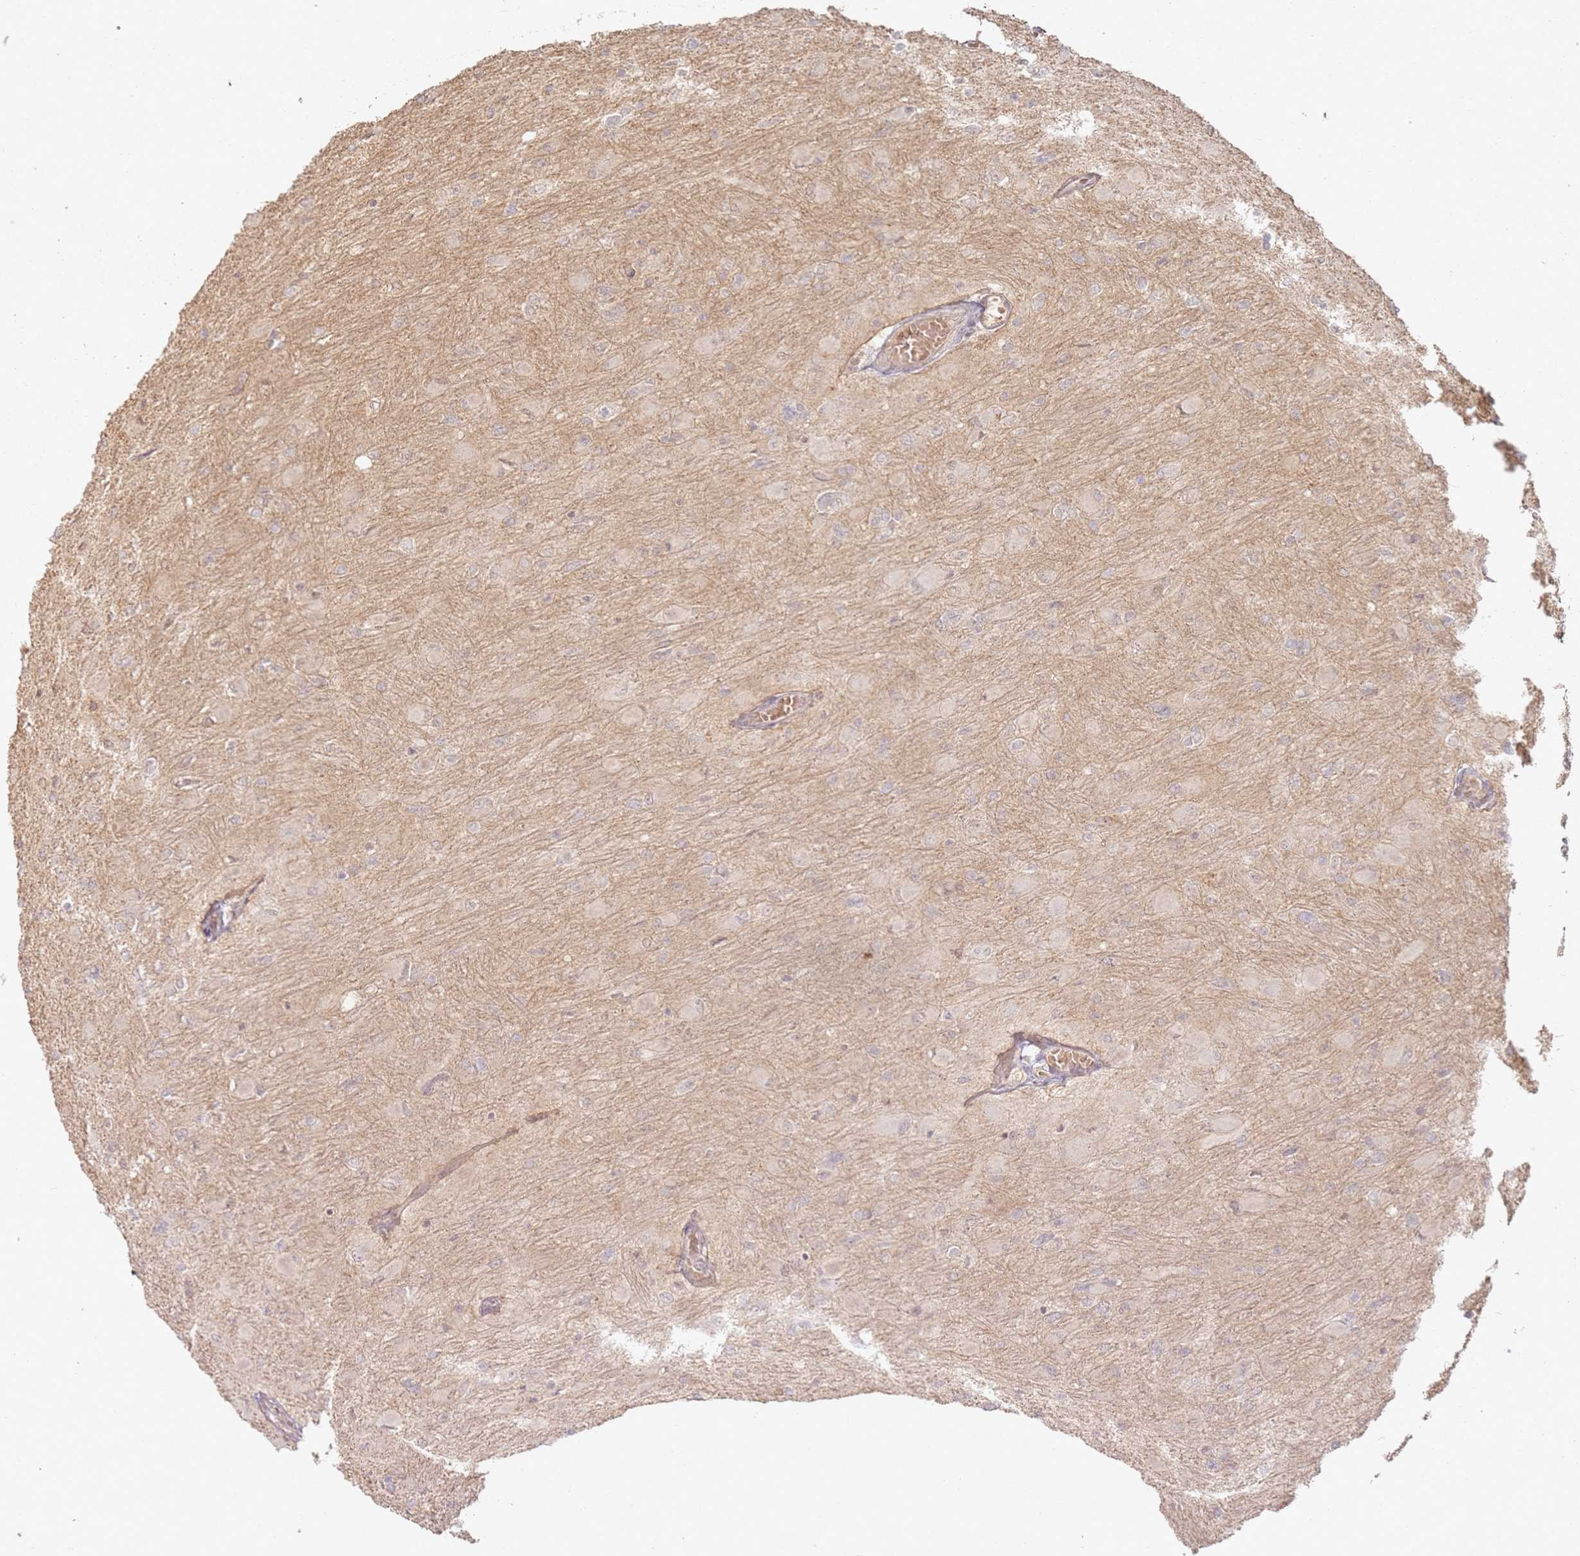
{"staining": {"intensity": "weak", "quantity": "<25%", "location": "cytoplasmic/membranous"}, "tissue": "glioma", "cell_type": "Tumor cells", "image_type": "cancer", "snomed": [{"axis": "morphology", "description": "Glioma, malignant, High grade"}, {"axis": "topography", "description": "Cerebral cortex"}], "caption": "Glioma was stained to show a protein in brown. There is no significant expression in tumor cells.", "gene": "ZNF776", "patient": {"sex": "female", "age": 36}}